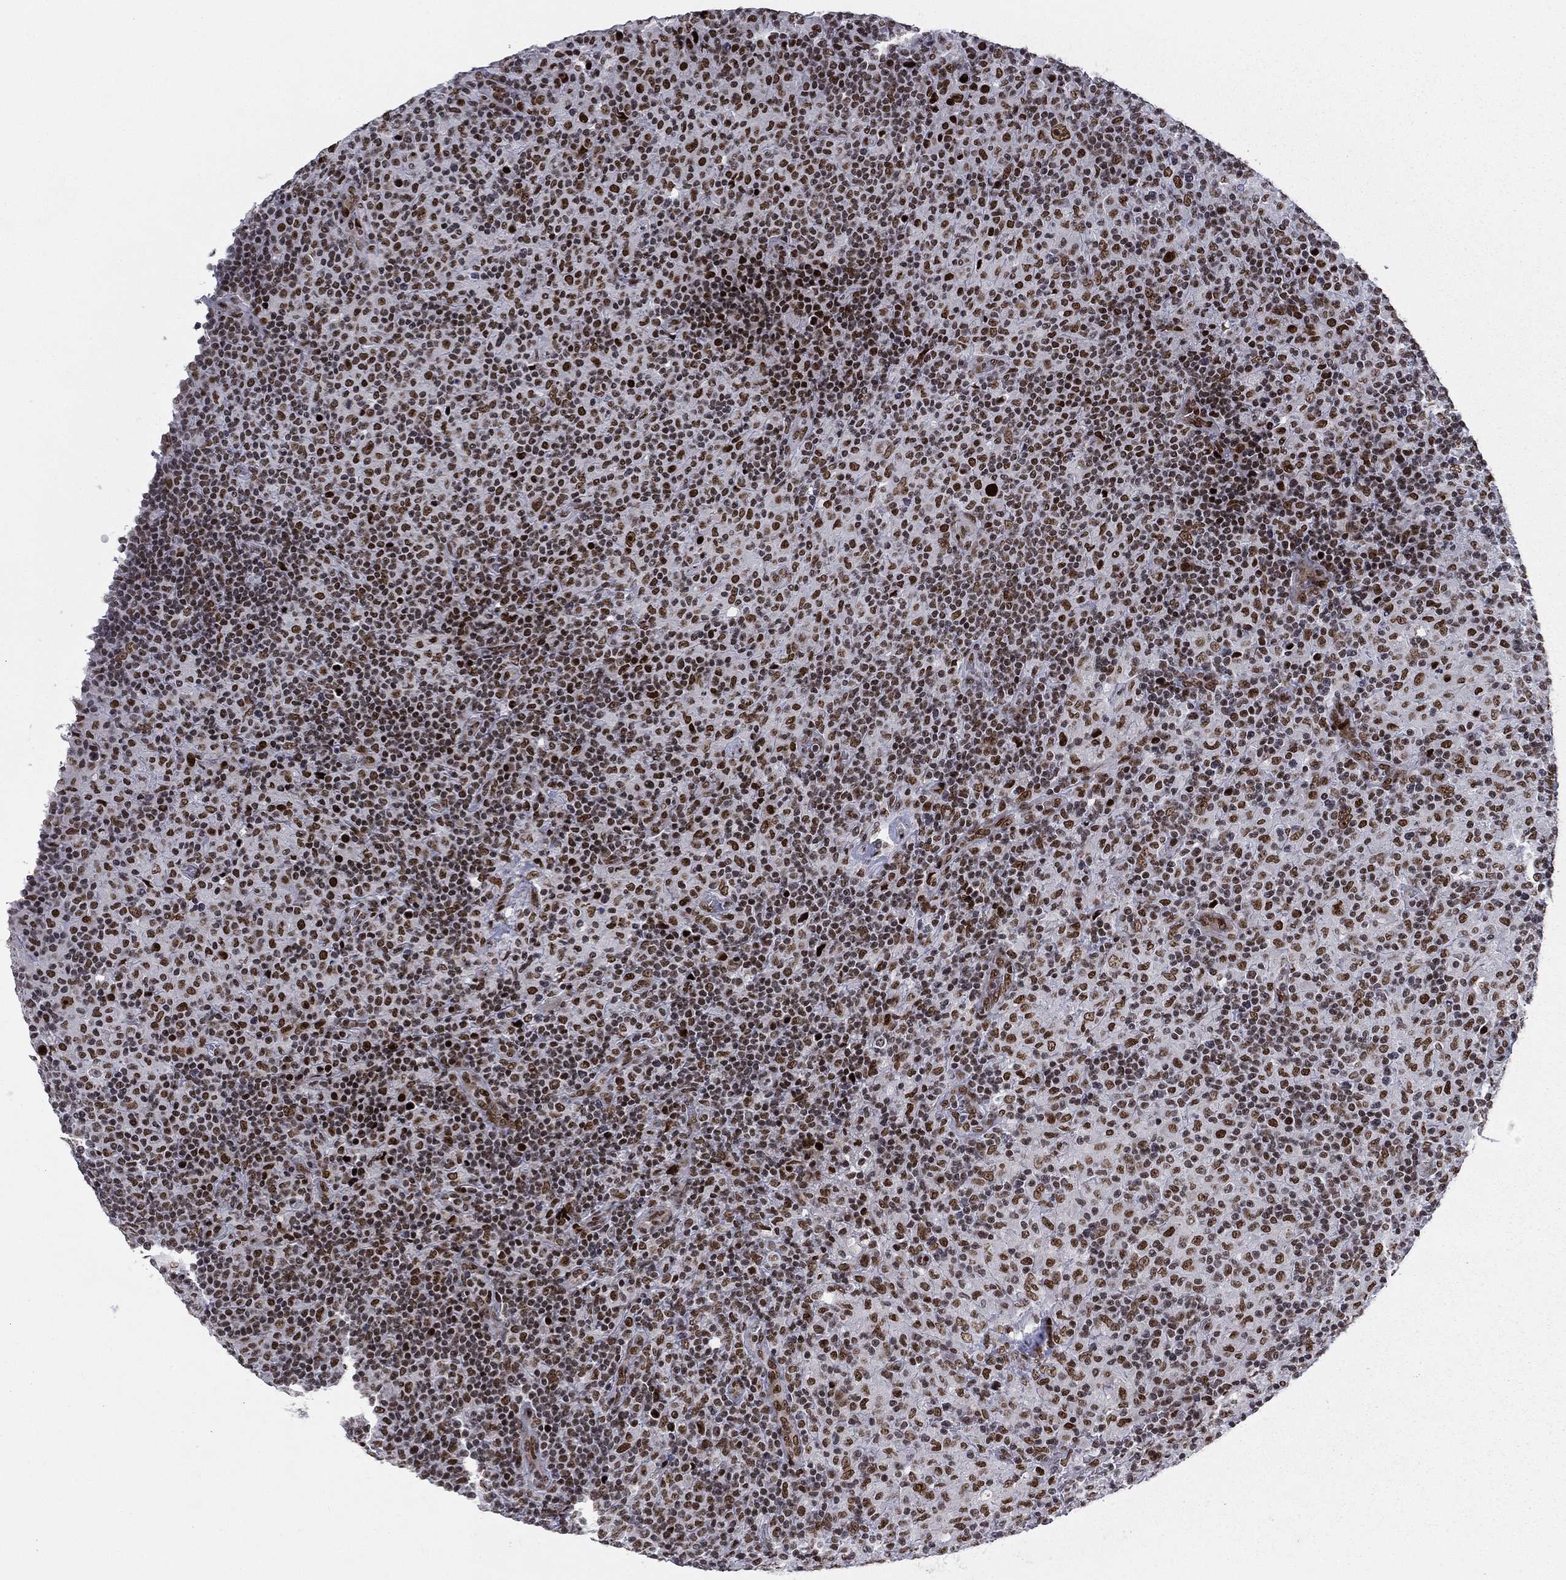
{"staining": {"intensity": "strong", "quantity": ">75%", "location": "nuclear"}, "tissue": "lymphoma", "cell_type": "Tumor cells", "image_type": "cancer", "snomed": [{"axis": "morphology", "description": "Hodgkin's disease, NOS"}, {"axis": "topography", "description": "Lymph node"}], "caption": "Immunohistochemical staining of human lymphoma demonstrates strong nuclear protein expression in about >75% of tumor cells. The staining was performed using DAB (3,3'-diaminobenzidine), with brown indicating positive protein expression. Nuclei are stained blue with hematoxylin.", "gene": "RTF1", "patient": {"sex": "male", "age": 70}}